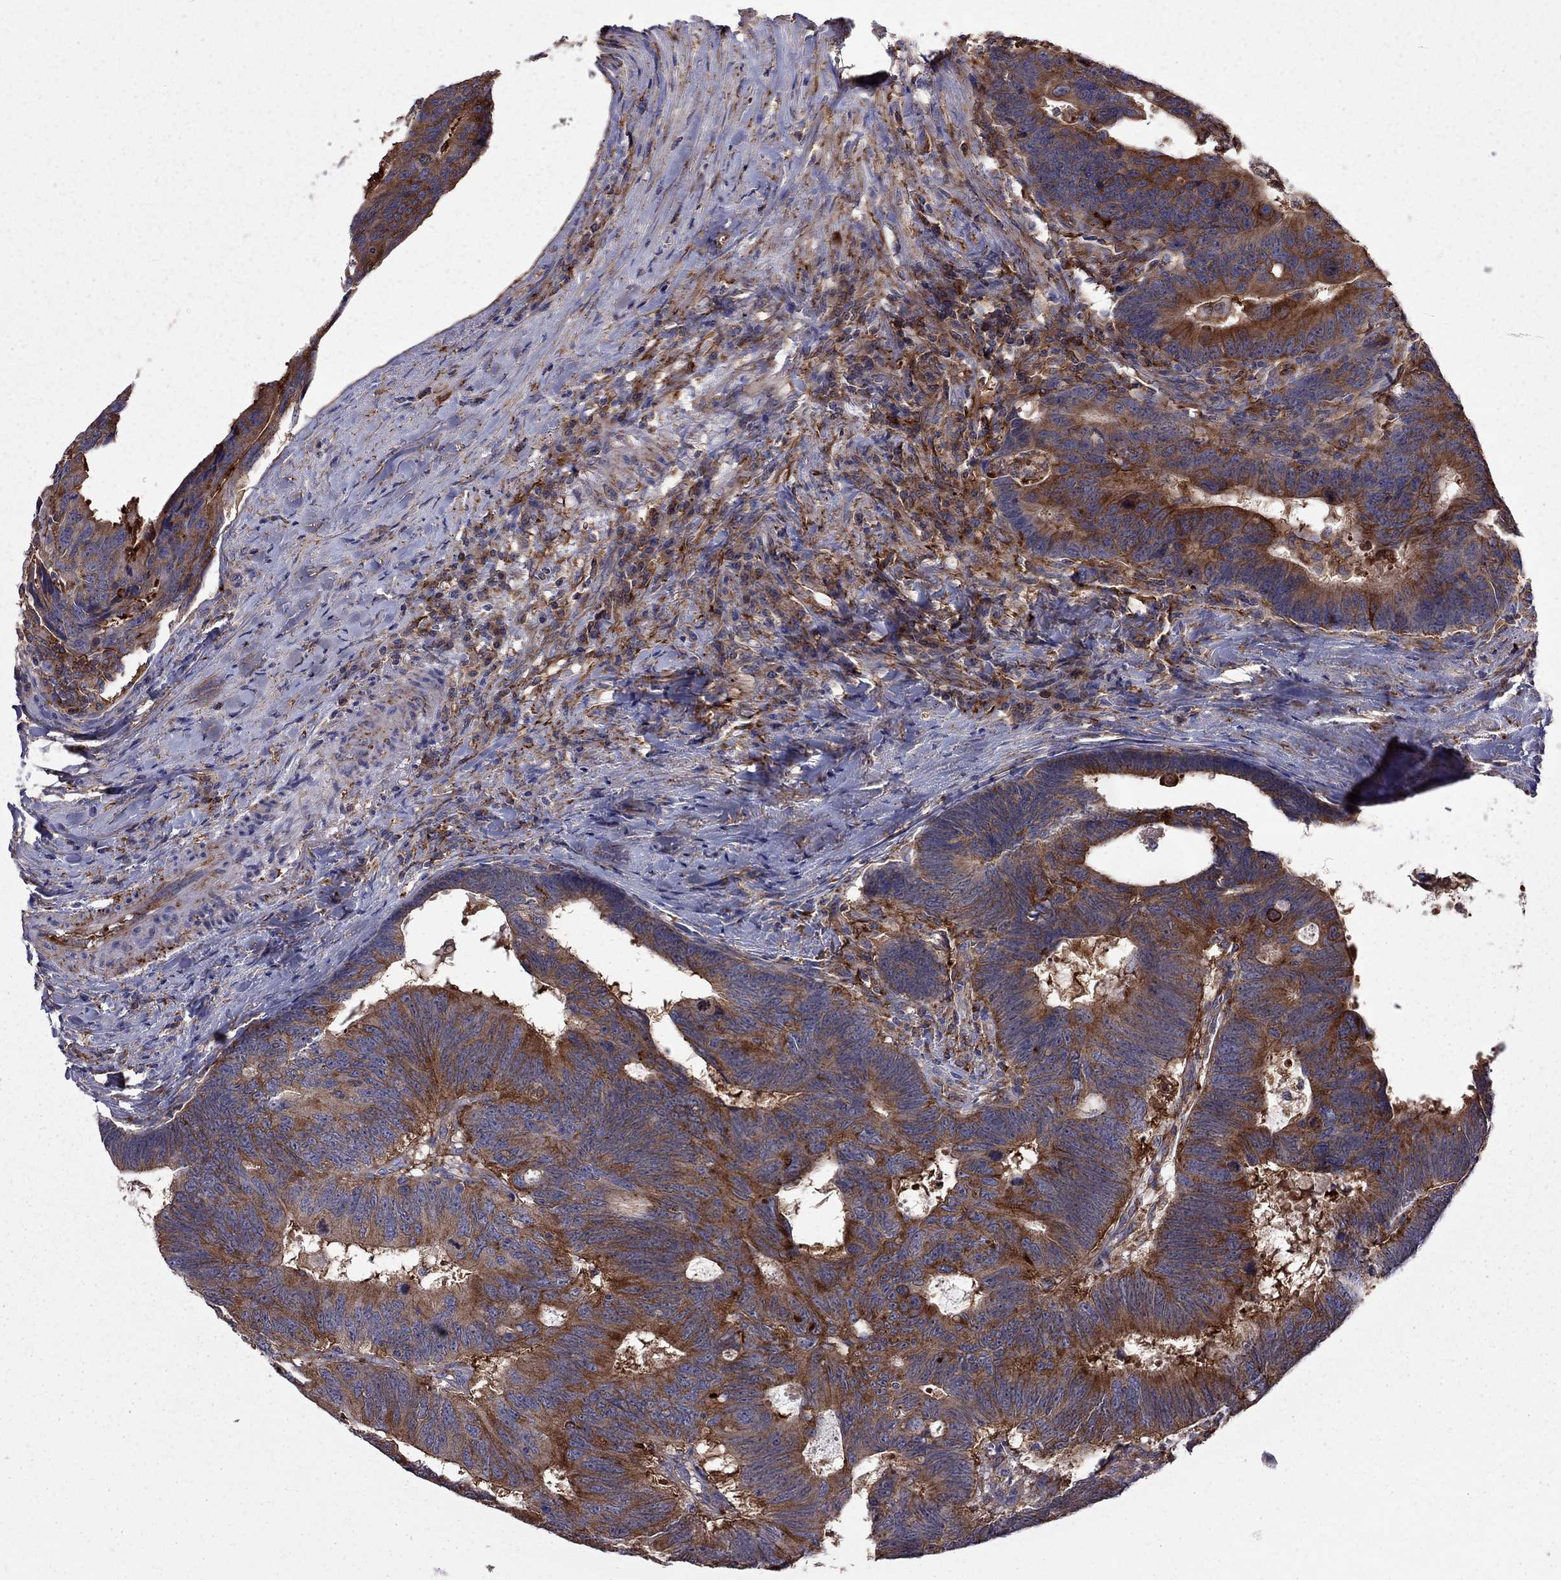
{"staining": {"intensity": "strong", "quantity": ">75%", "location": "cytoplasmic/membranous"}, "tissue": "colorectal cancer", "cell_type": "Tumor cells", "image_type": "cancer", "snomed": [{"axis": "morphology", "description": "Adenocarcinoma, NOS"}, {"axis": "topography", "description": "Colon"}], "caption": "An IHC micrograph of neoplastic tissue is shown. Protein staining in brown highlights strong cytoplasmic/membranous positivity in colorectal cancer (adenocarcinoma) within tumor cells. Nuclei are stained in blue.", "gene": "EIF4E3", "patient": {"sex": "female", "age": 77}}